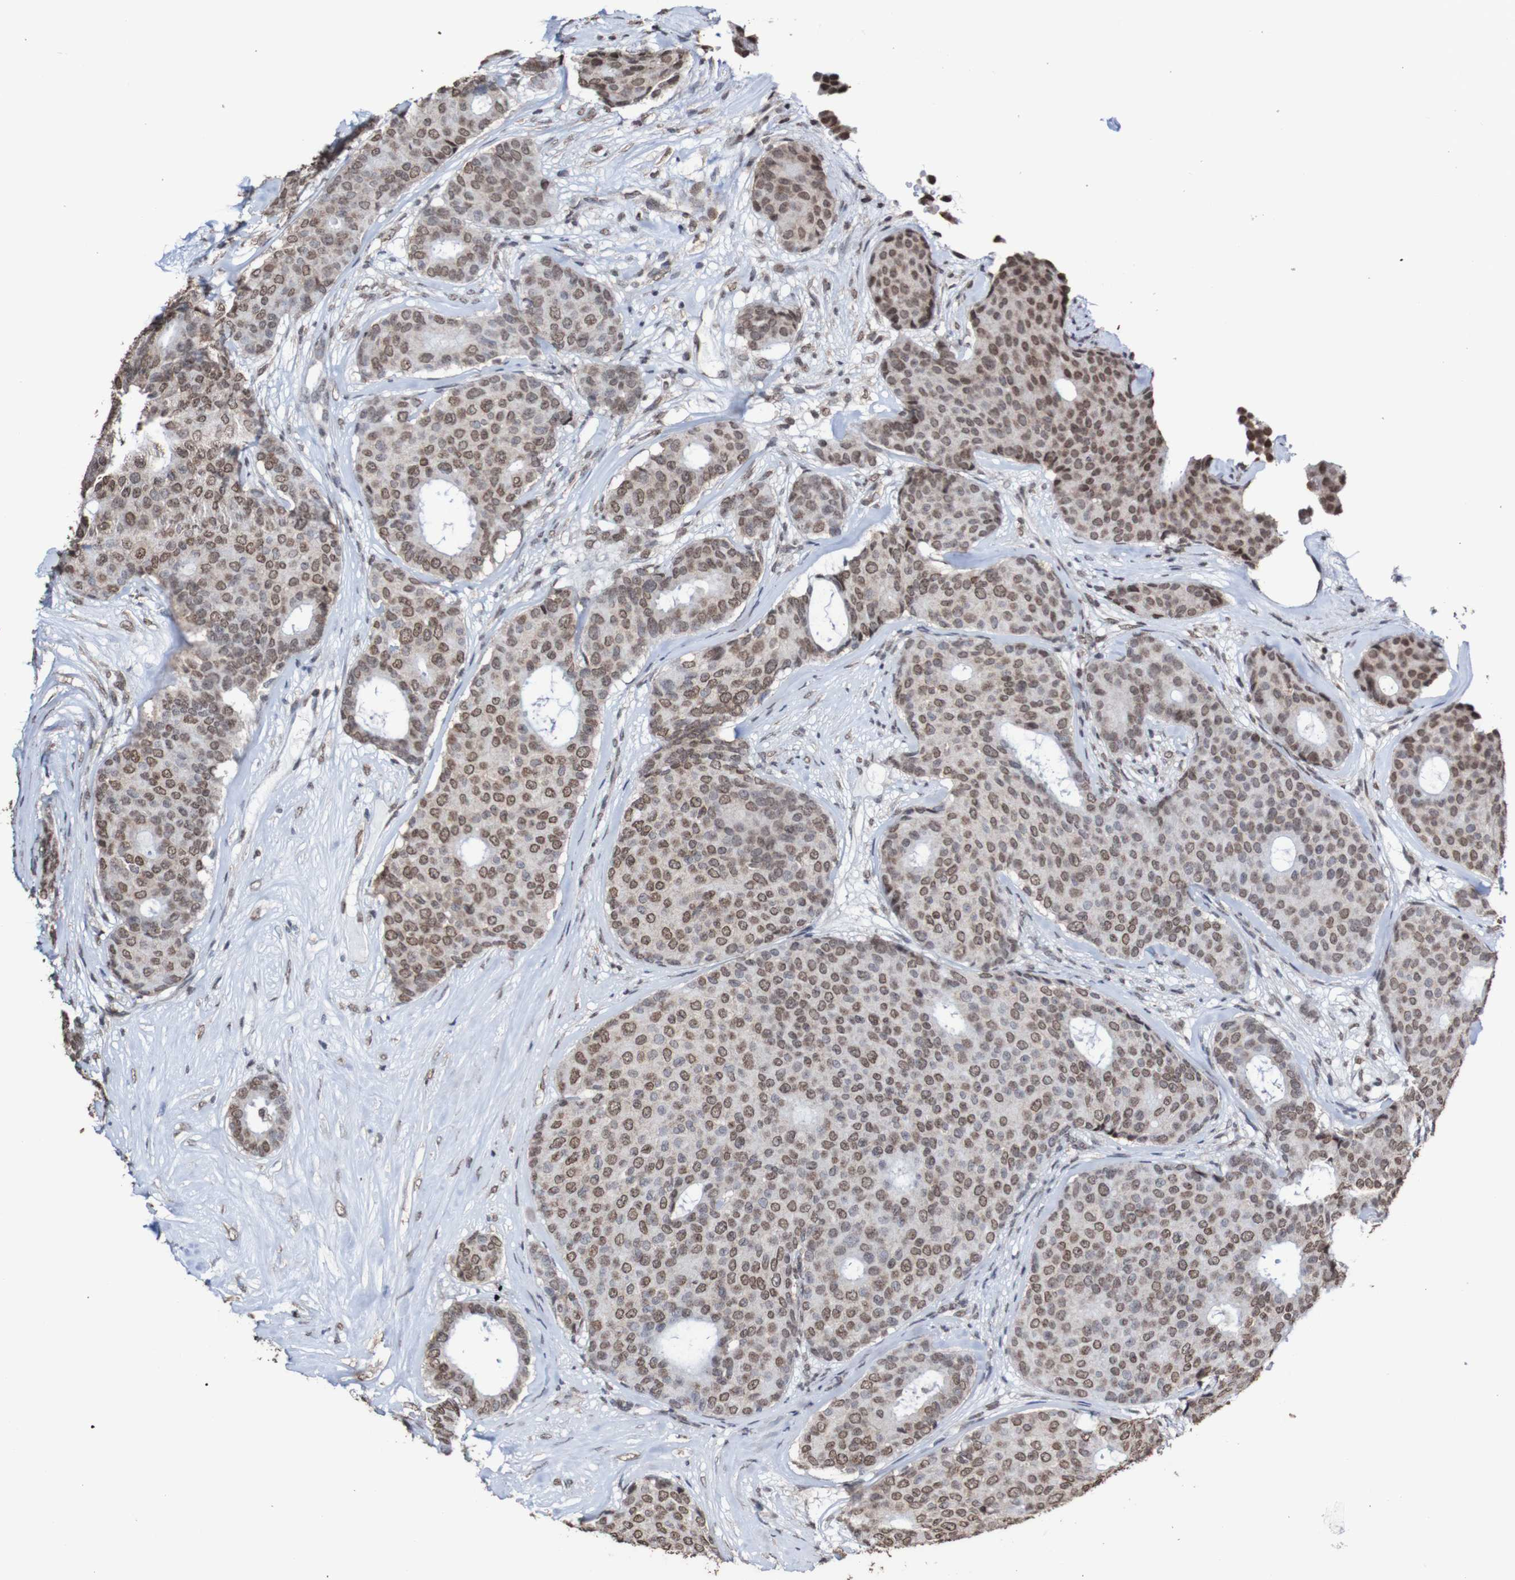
{"staining": {"intensity": "moderate", "quantity": ">75%", "location": "nuclear"}, "tissue": "breast cancer", "cell_type": "Tumor cells", "image_type": "cancer", "snomed": [{"axis": "morphology", "description": "Duct carcinoma"}, {"axis": "topography", "description": "Breast"}], "caption": "Breast intraductal carcinoma was stained to show a protein in brown. There is medium levels of moderate nuclear expression in approximately >75% of tumor cells.", "gene": "GFI1", "patient": {"sex": "female", "age": 75}}